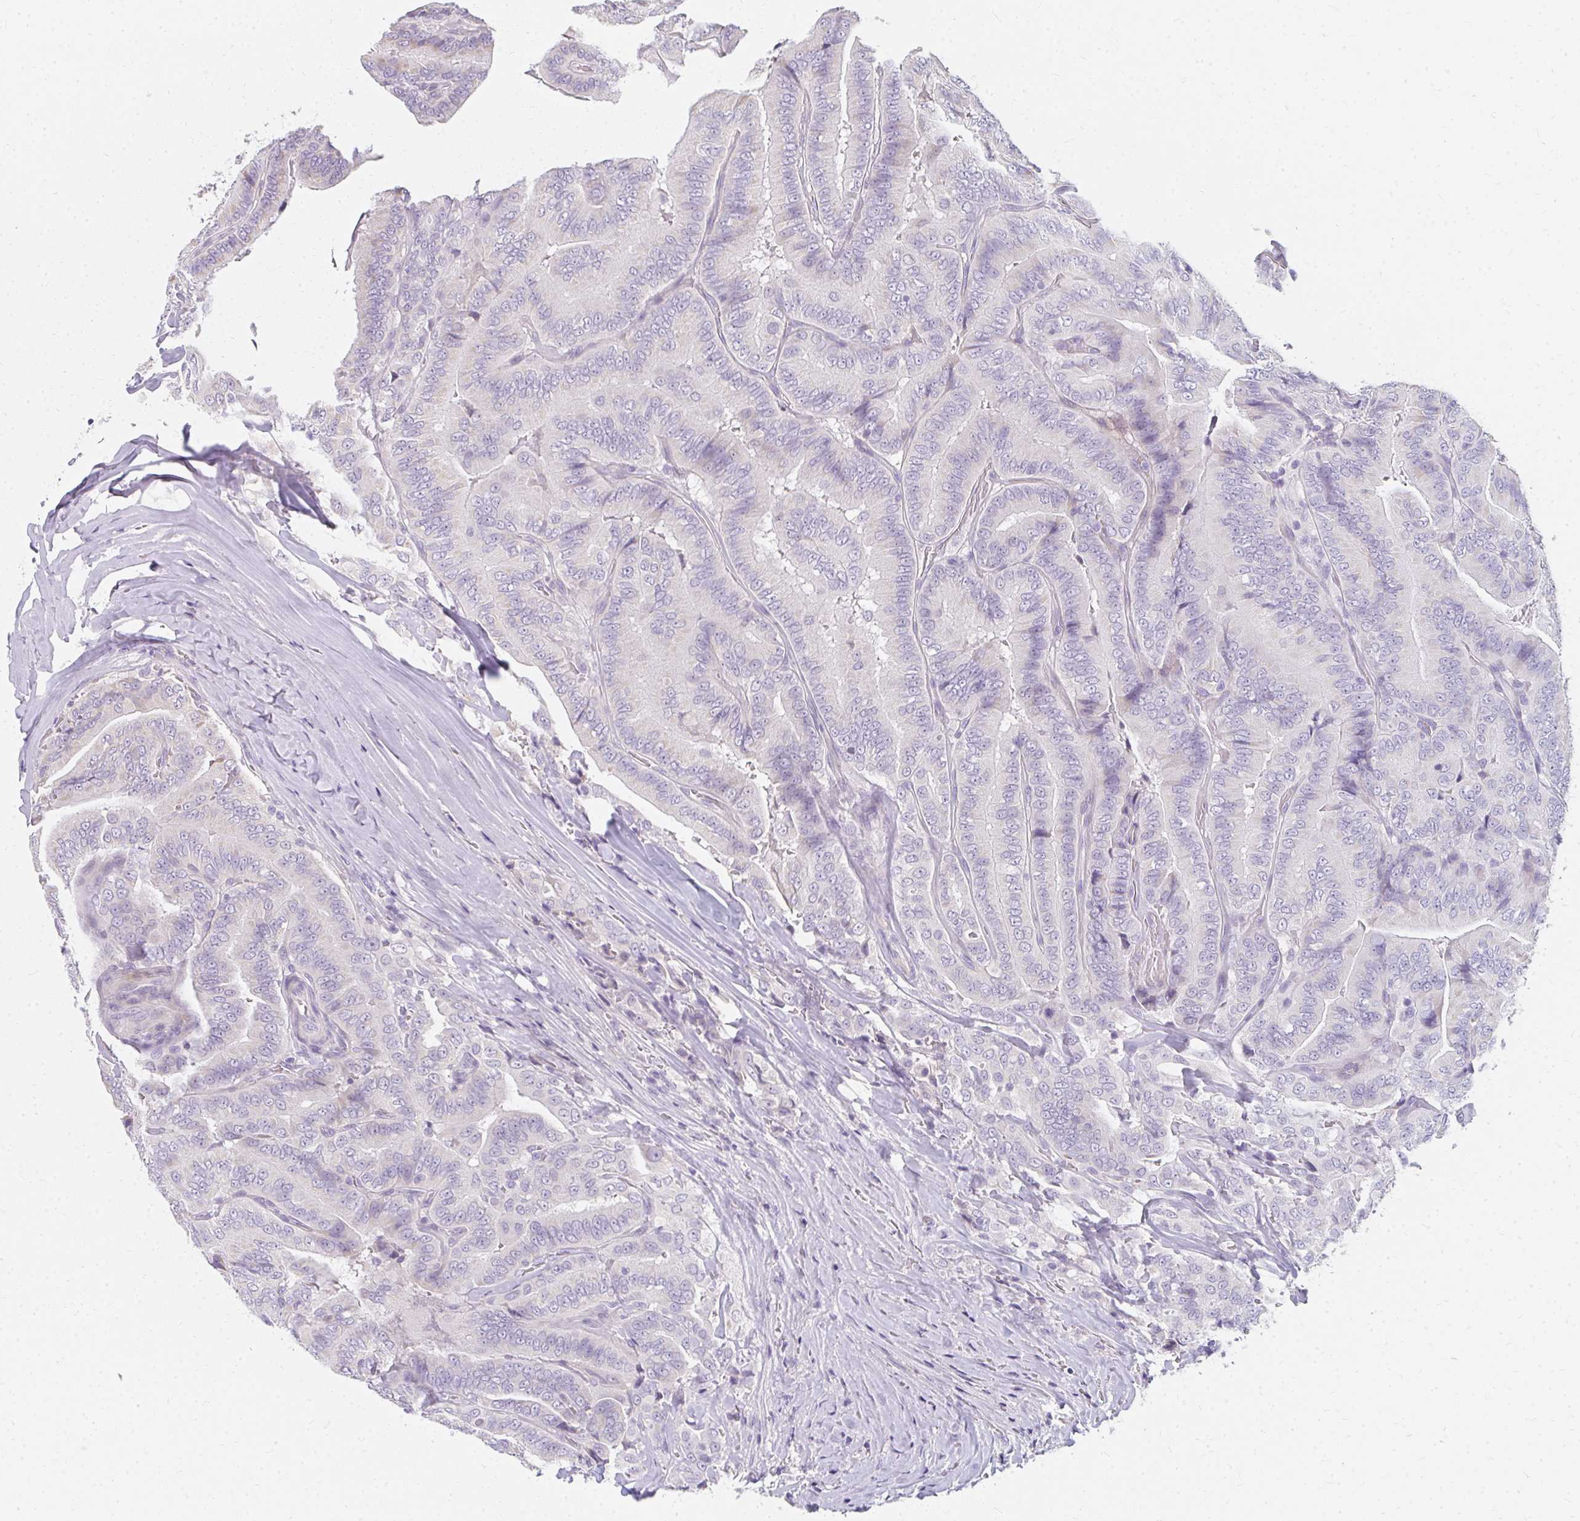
{"staining": {"intensity": "negative", "quantity": "none", "location": "none"}, "tissue": "thyroid cancer", "cell_type": "Tumor cells", "image_type": "cancer", "snomed": [{"axis": "morphology", "description": "Papillary adenocarcinoma, NOS"}, {"axis": "topography", "description": "Thyroid gland"}], "caption": "This is an immunohistochemistry (IHC) image of human thyroid cancer. There is no staining in tumor cells.", "gene": "PPP1R3G", "patient": {"sex": "male", "age": 61}}